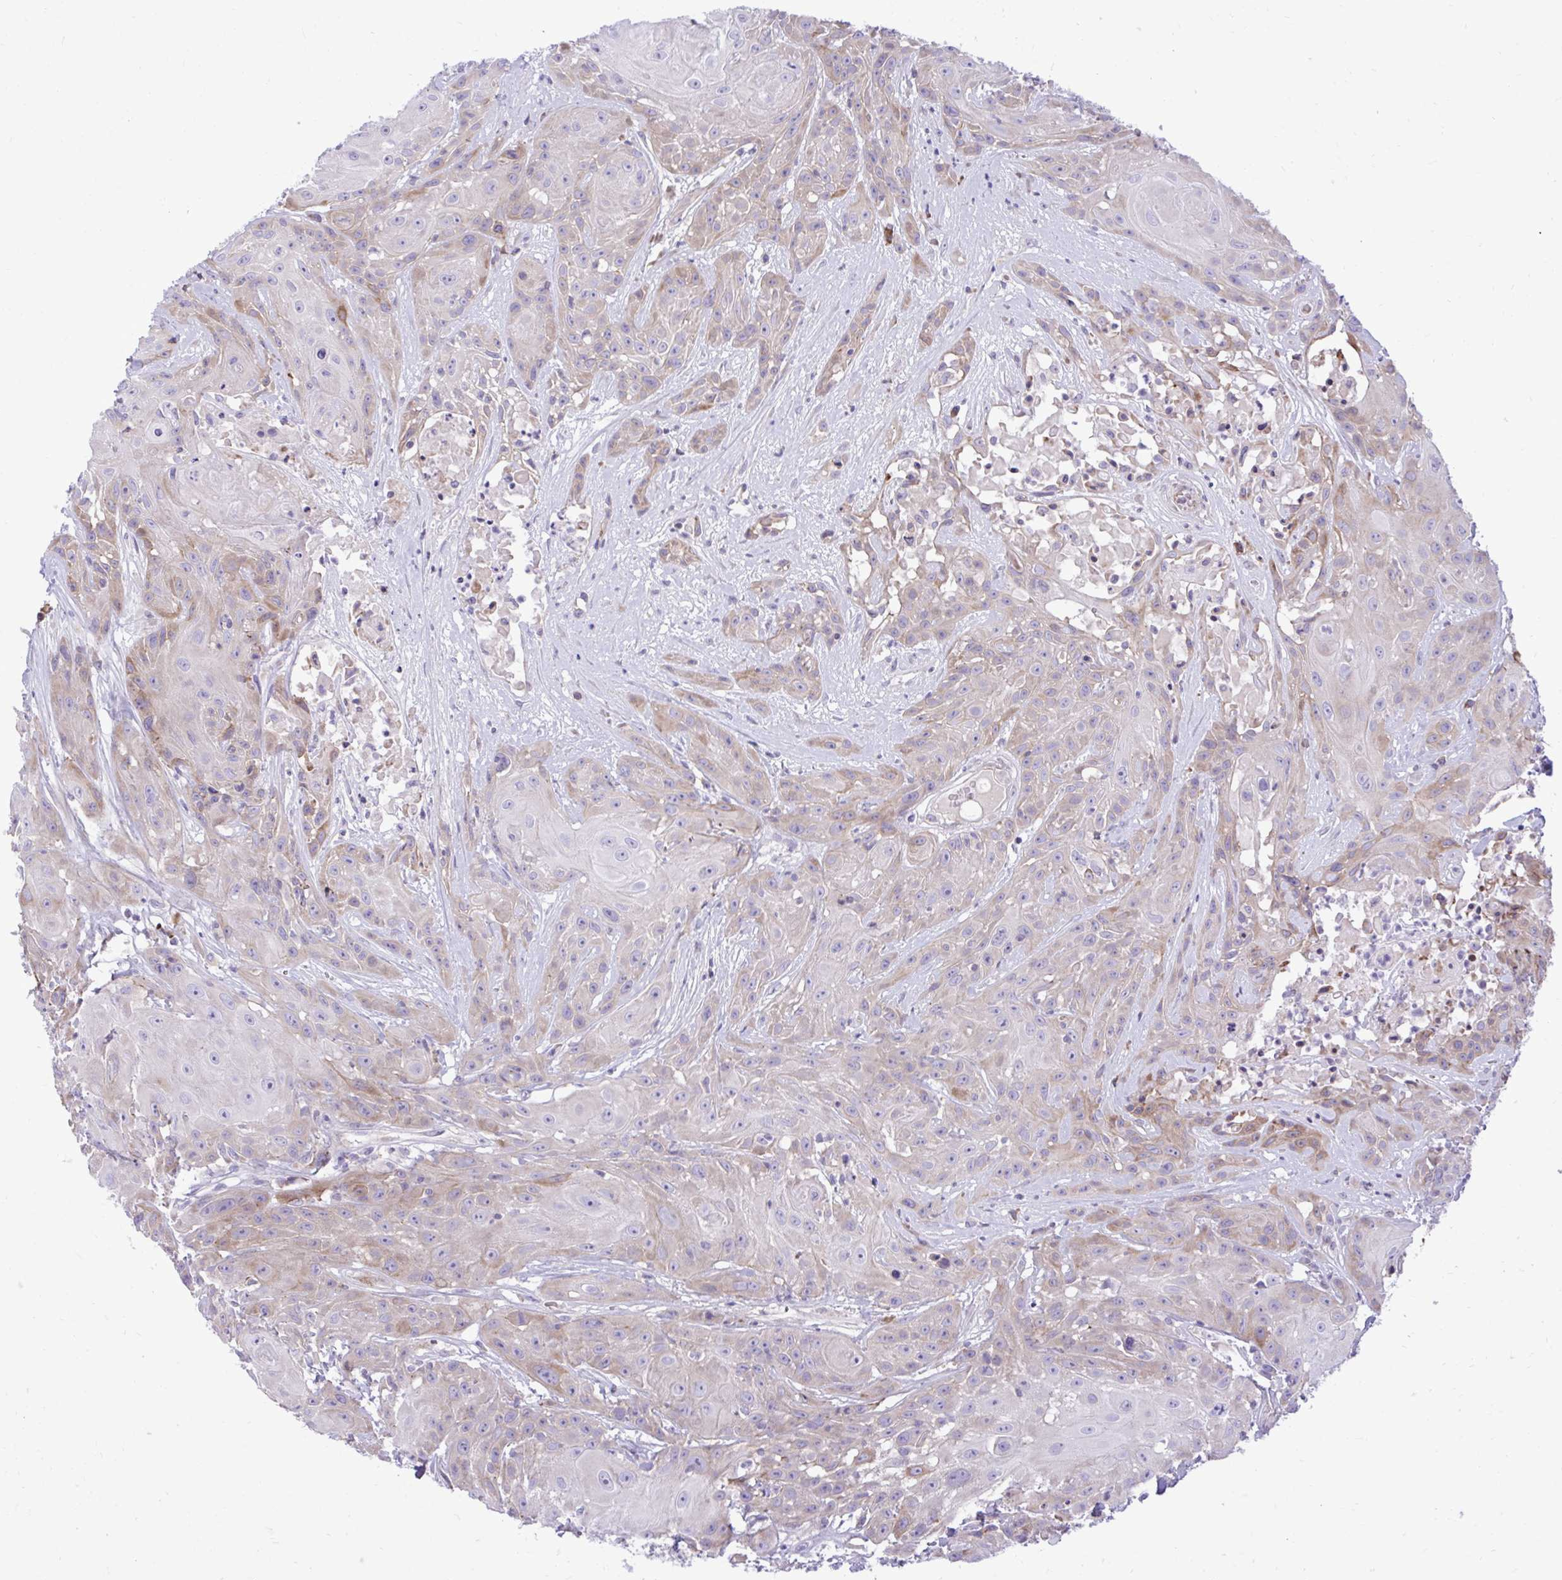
{"staining": {"intensity": "weak", "quantity": "25%-75%", "location": "cytoplasmic/membranous"}, "tissue": "head and neck cancer", "cell_type": "Tumor cells", "image_type": "cancer", "snomed": [{"axis": "morphology", "description": "Squamous cell carcinoma, NOS"}, {"axis": "topography", "description": "Skin"}, {"axis": "topography", "description": "Head-Neck"}], "caption": "Immunohistochemistry (IHC) micrograph of neoplastic tissue: human squamous cell carcinoma (head and neck) stained using immunohistochemistry displays low levels of weak protein expression localized specifically in the cytoplasmic/membranous of tumor cells, appearing as a cytoplasmic/membranous brown color.", "gene": "METTL9", "patient": {"sex": "male", "age": 80}}